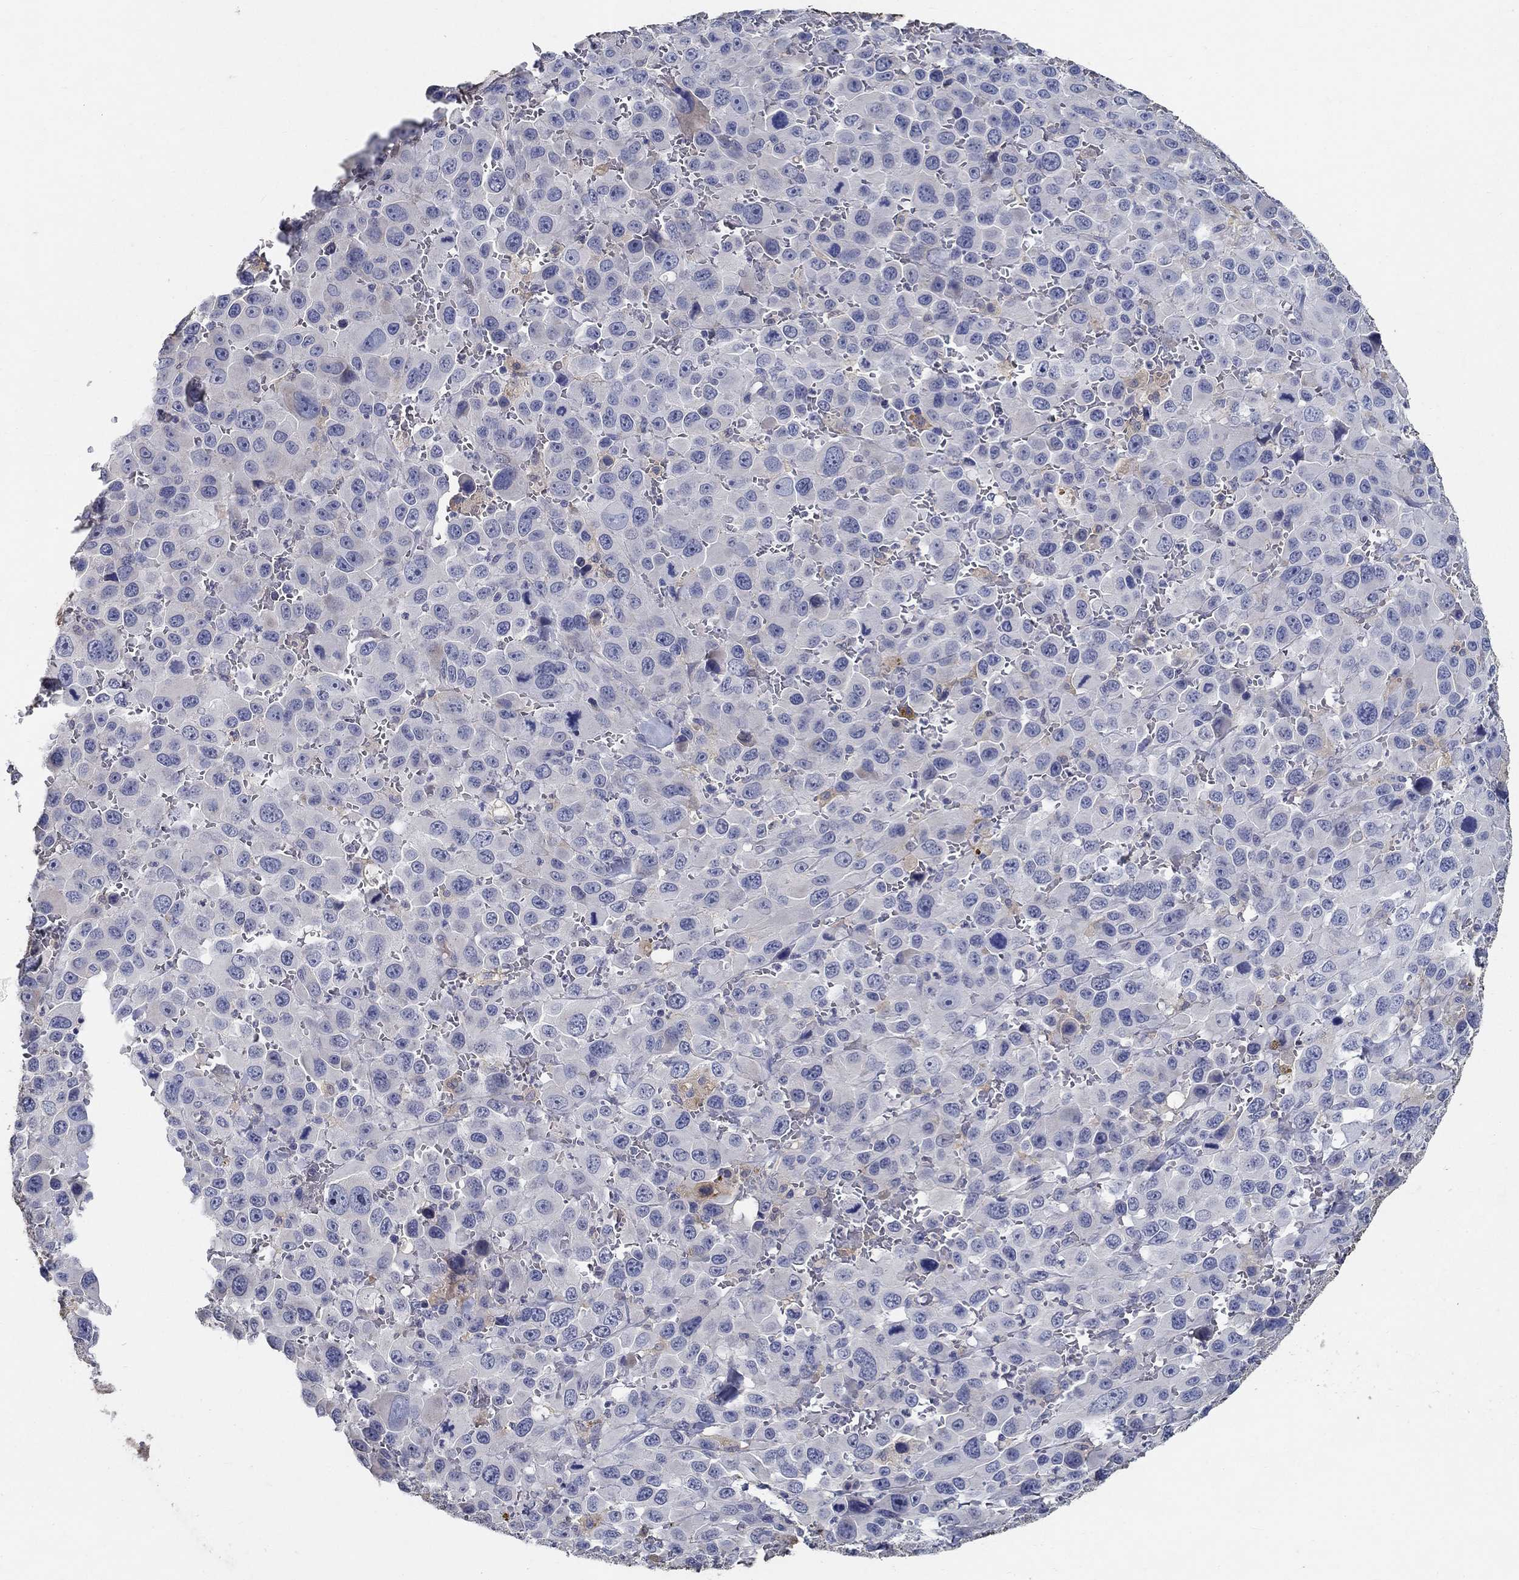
{"staining": {"intensity": "negative", "quantity": "none", "location": "none"}, "tissue": "melanoma", "cell_type": "Tumor cells", "image_type": "cancer", "snomed": [{"axis": "morphology", "description": "Malignant melanoma, NOS"}, {"axis": "topography", "description": "Skin"}], "caption": "An immunohistochemistry (IHC) histopathology image of malignant melanoma is shown. There is no staining in tumor cells of malignant melanoma. Nuclei are stained in blue.", "gene": "PROZ", "patient": {"sex": "female", "age": 91}}